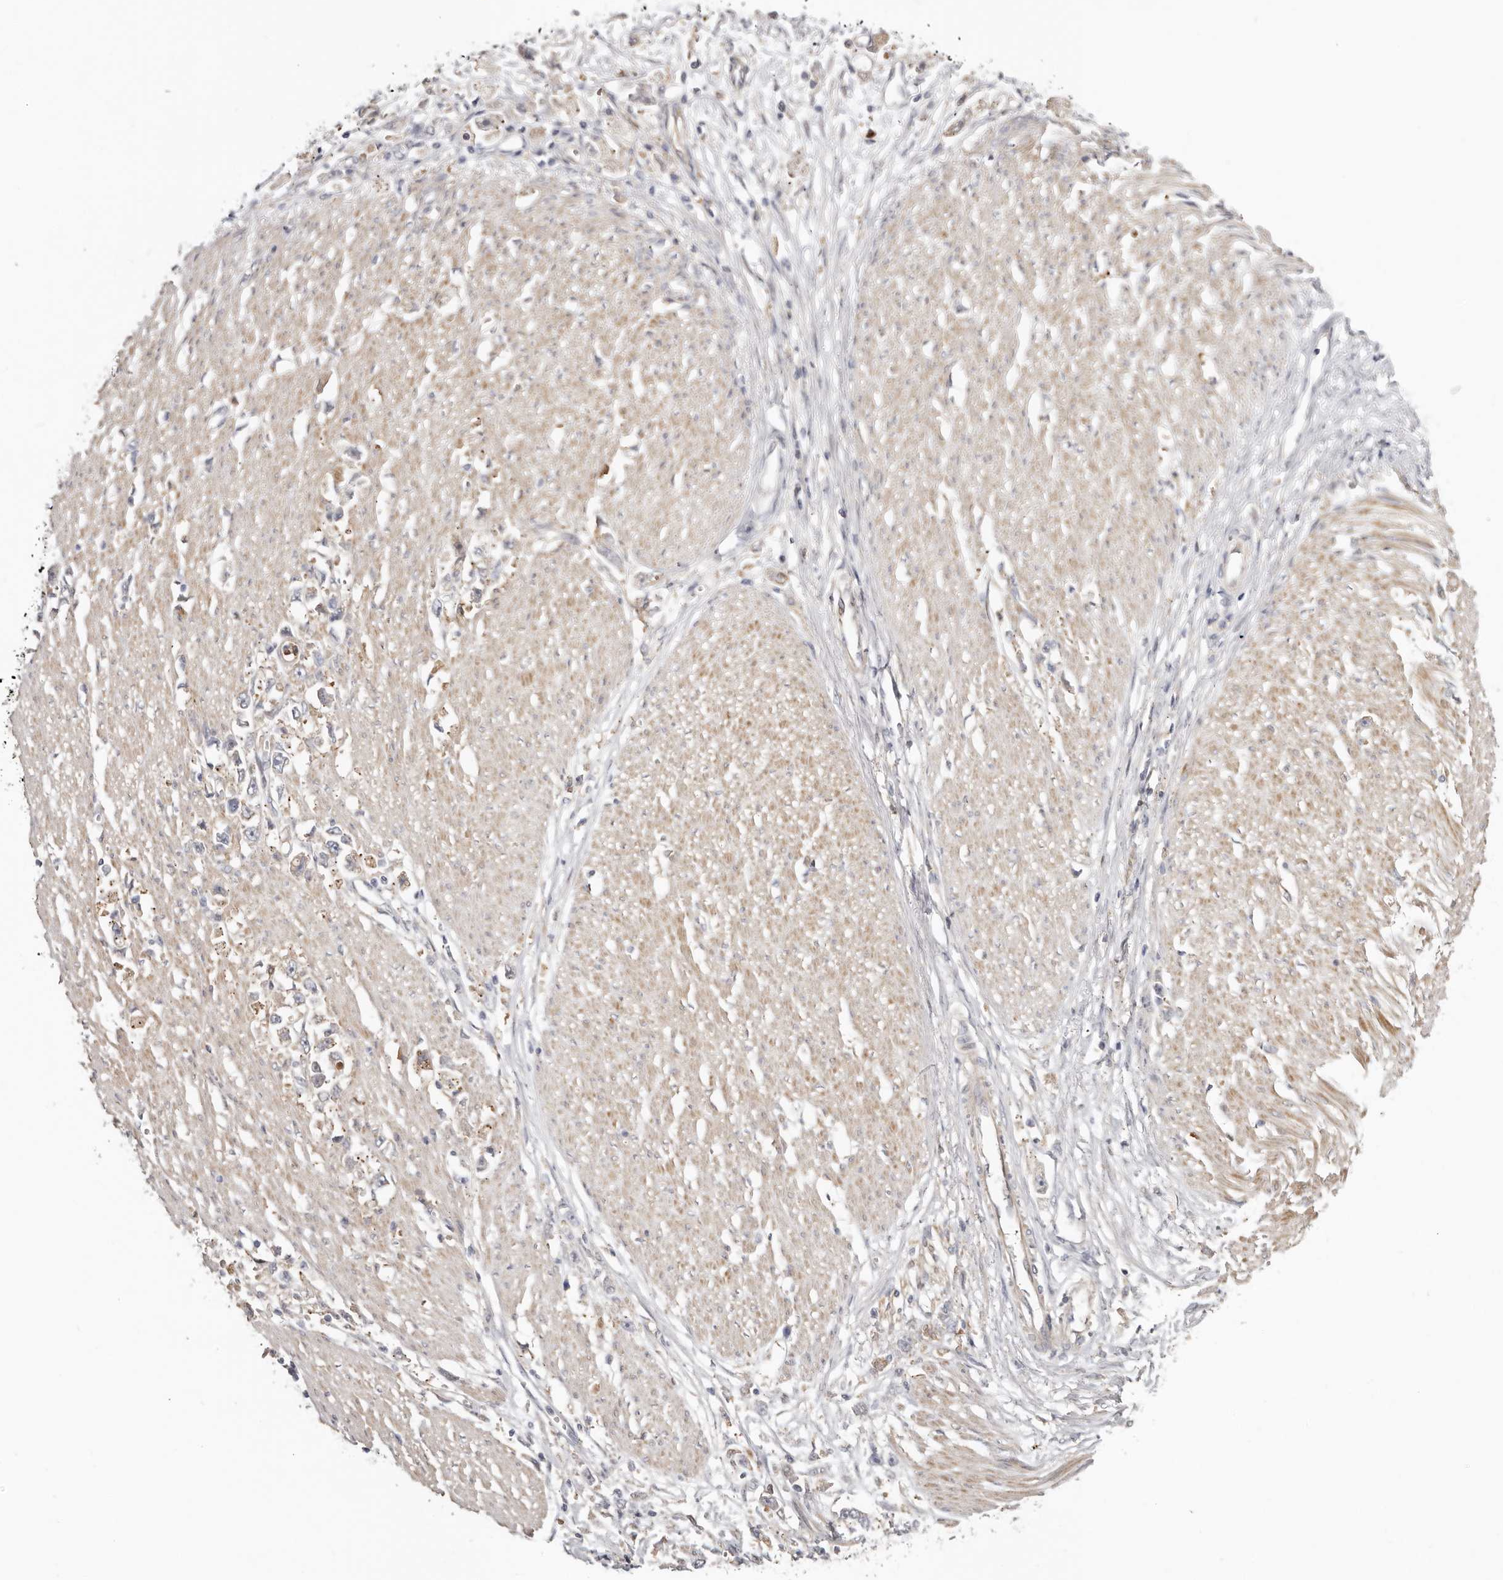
{"staining": {"intensity": "weak", "quantity": "<25%", "location": "cytoplasmic/membranous"}, "tissue": "stomach cancer", "cell_type": "Tumor cells", "image_type": "cancer", "snomed": [{"axis": "morphology", "description": "Adenocarcinoma, NOS"}, {"axis": "topography", "description": "Stomach"}], "caption": "Immunohistochemistry histopathology image of stomach cancer stained for a protein (brown), which displays no positivity in tumor cells.", "gene": "MSRB2", "patient": {"sex": "female", "age": 59}}